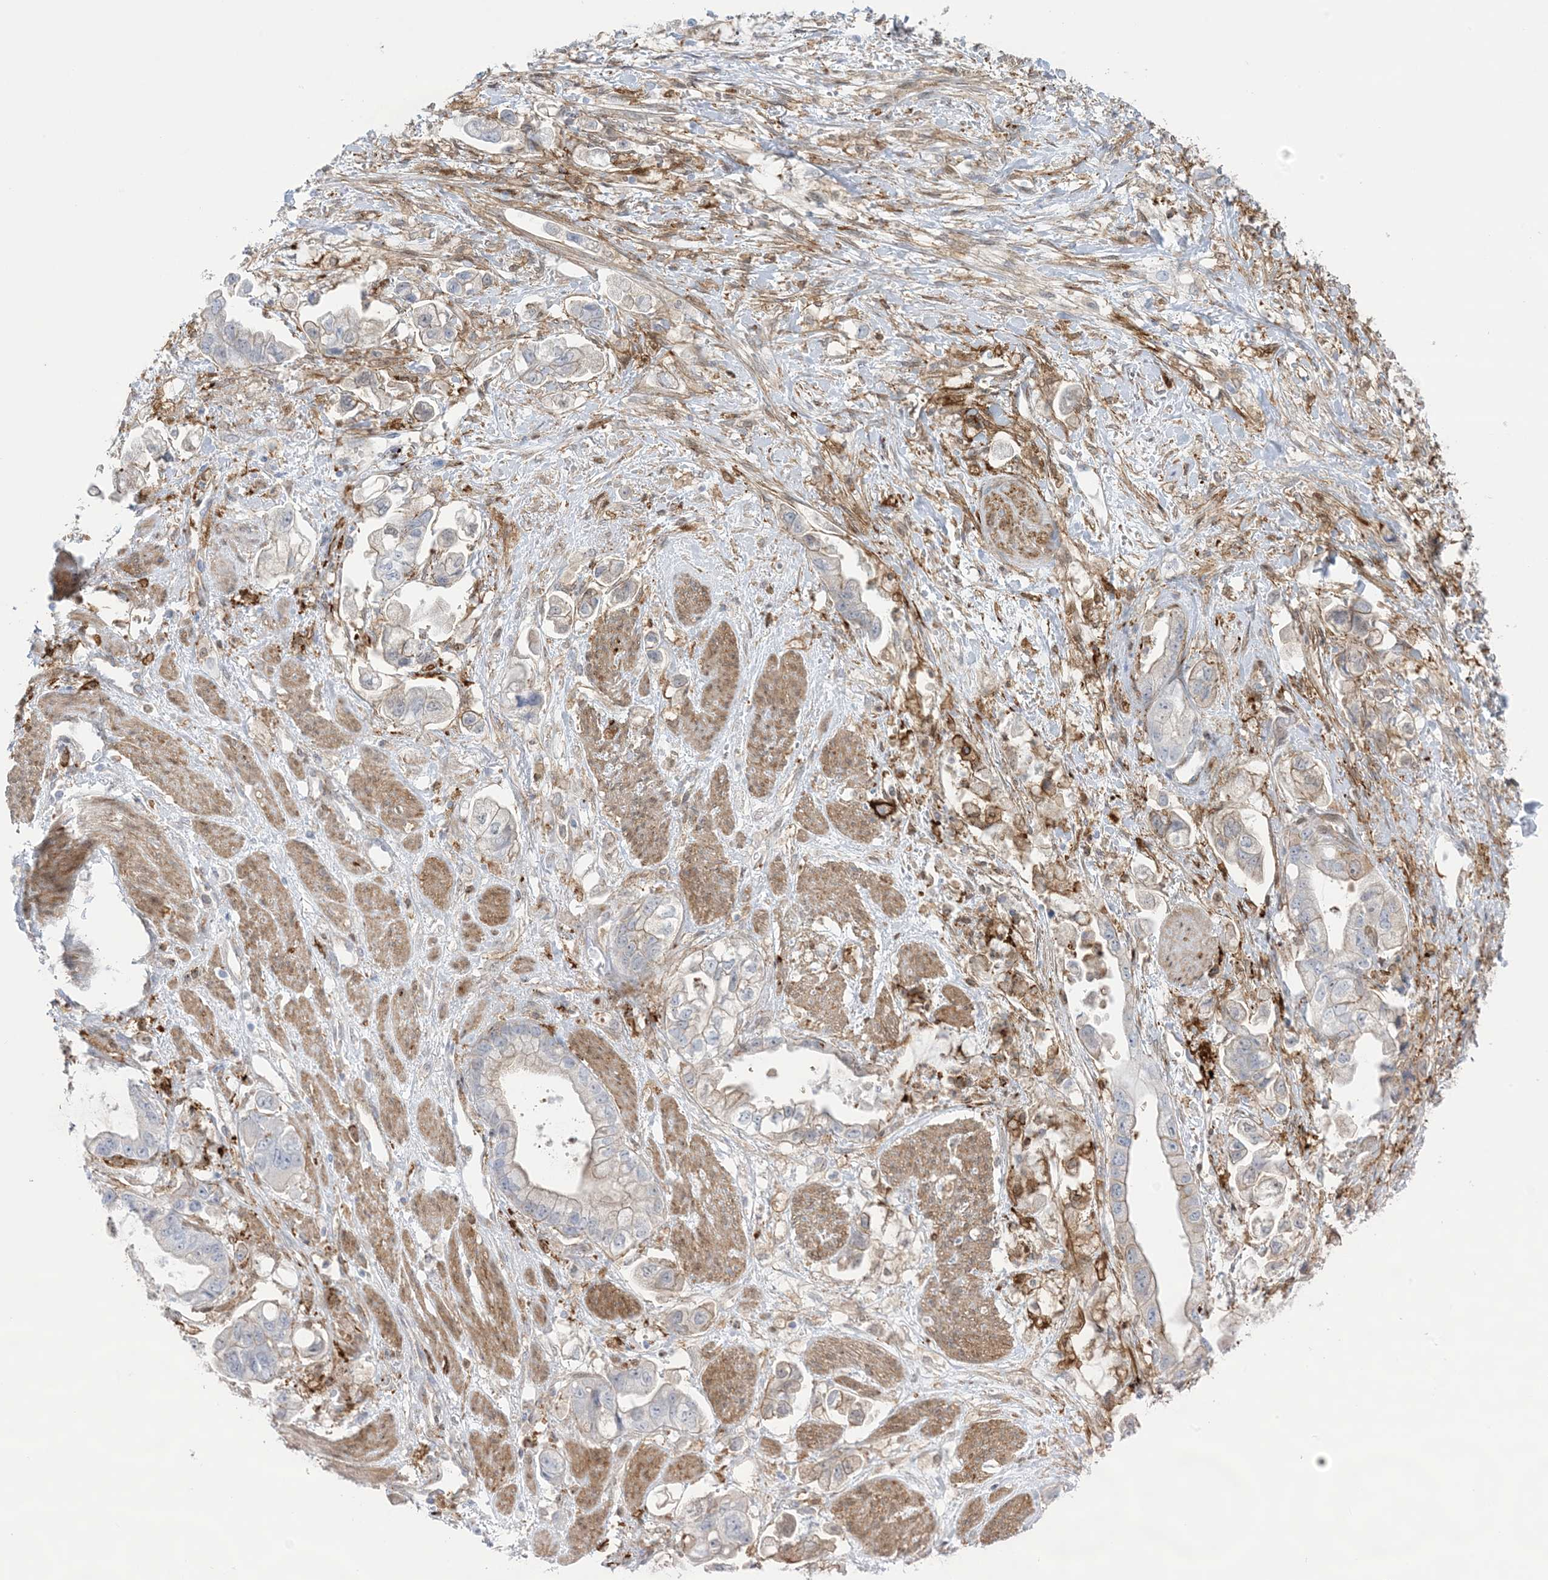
{"staining": {"intensity": "weak", "quantity": "25%-75%", "location": "cytoplasmic/membranous"}, "tissue": "stomach cancer", "cell_type": "Tumor cells", "image_type": "cancer", "snomed": [{"axis": "morphology", "description": "Adenocarcinoma, NOS"}, {"axis": "topography", "description": "Stomach"}], "caption": "The immunohistochemical stain shows weak cytoplasmic/membranous staining in tumor cells of stomach cancer (adenocarcinoma) tissue. The protein is shown in brown color, while the nuclei are stained blue.", "gene": "ICMT", "patient": {"sex": "male", "age": 62}}